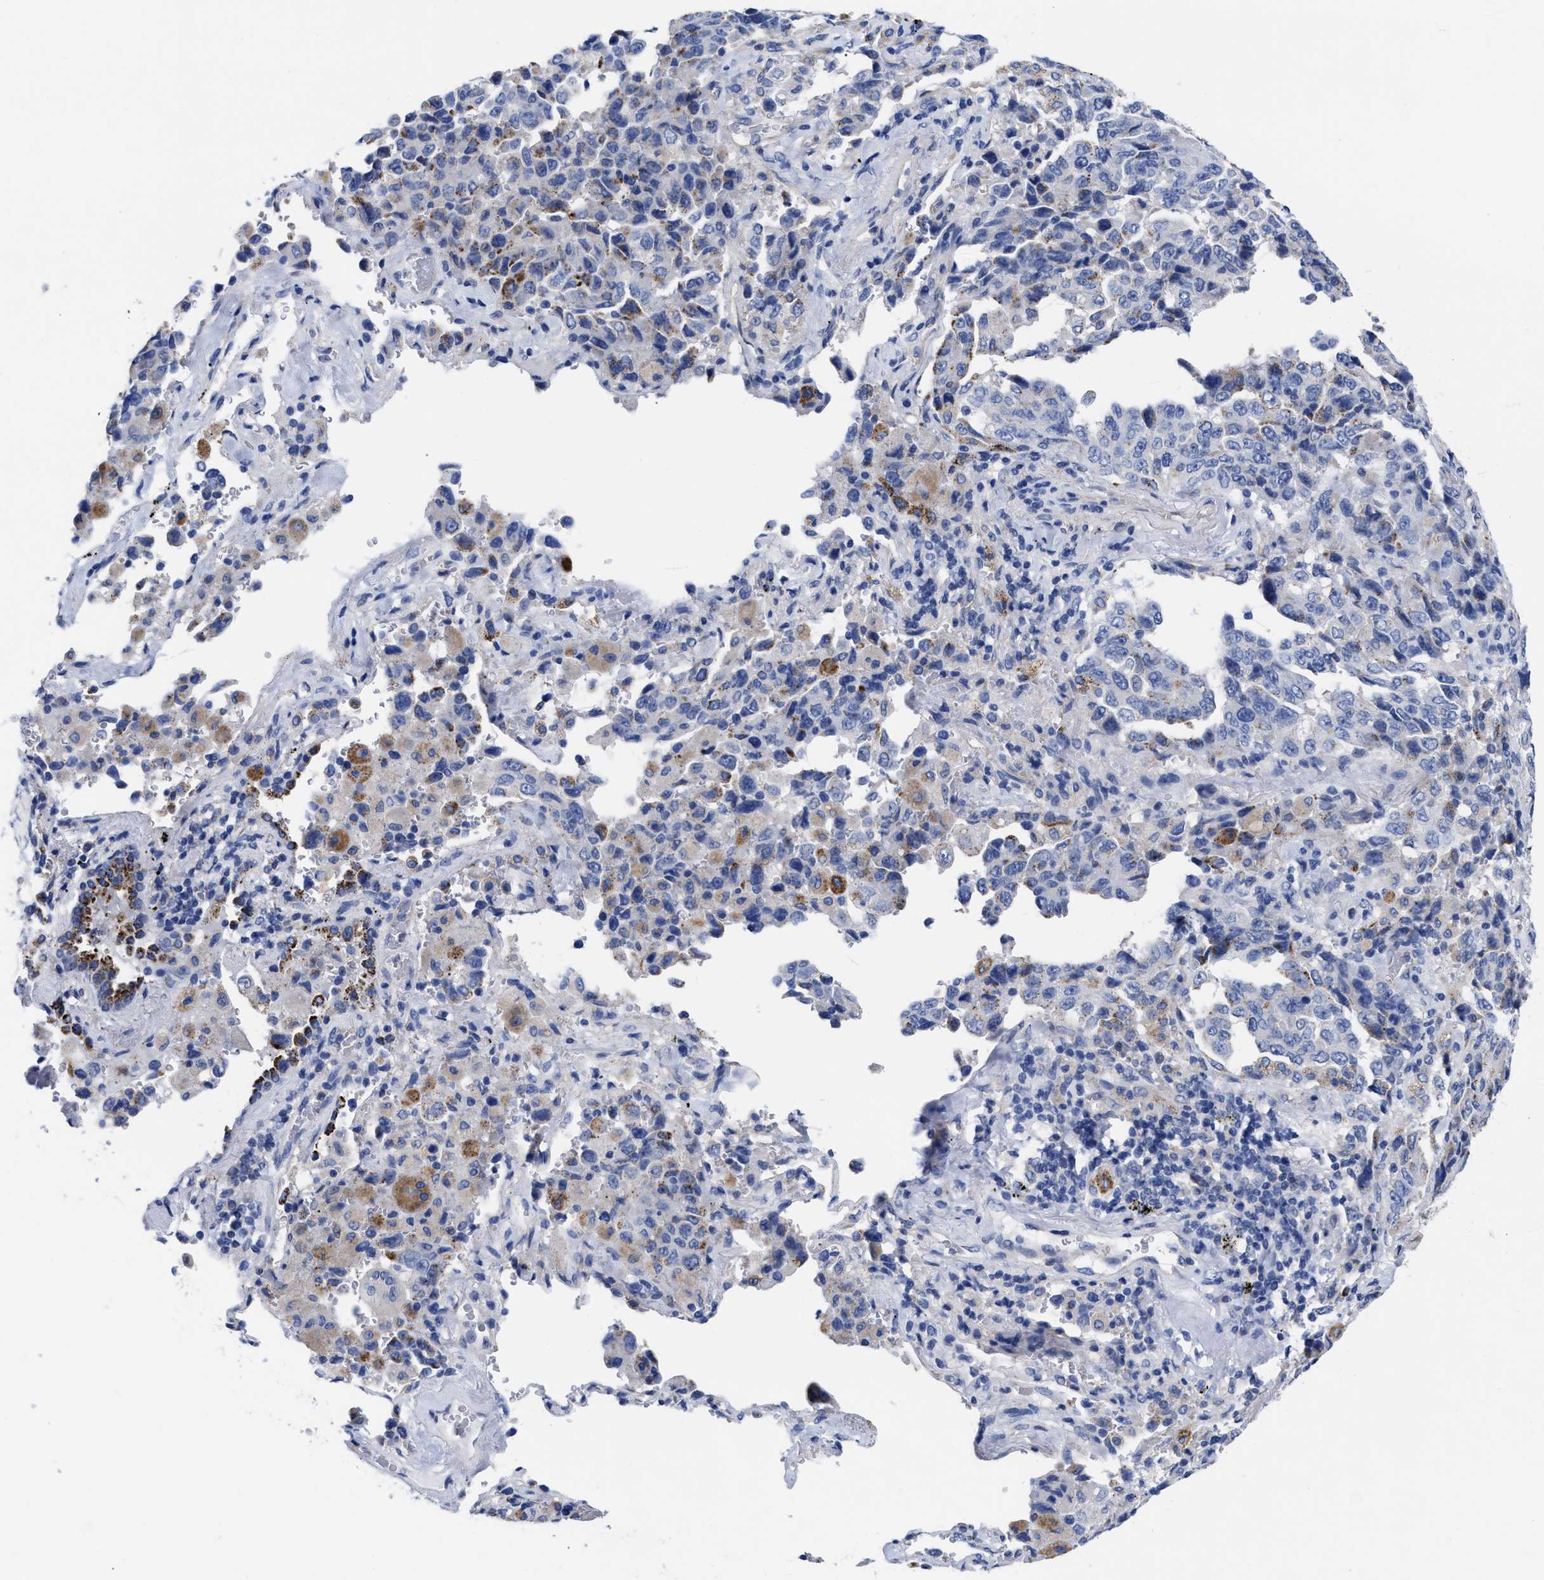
{"staining": {"intensity": "negative", "quantity": "none", "location": "none"}, "tissue": "lung cancer", "cell_type": "Tumor cells", "image_type": "cancer", "snomed": [{"axis": "morphology", "description": "Adenocarcinoma, NOS"}, {"axis": "topography", "description": "Lung"}], "caption": "Tumor cells are negative for brown protein staining in lung cancer. (DAB immunohistochemistry with hematoxylin counter stain).", "gene": "IRAG2", "patient": {"sex": "female", "age": 51}}